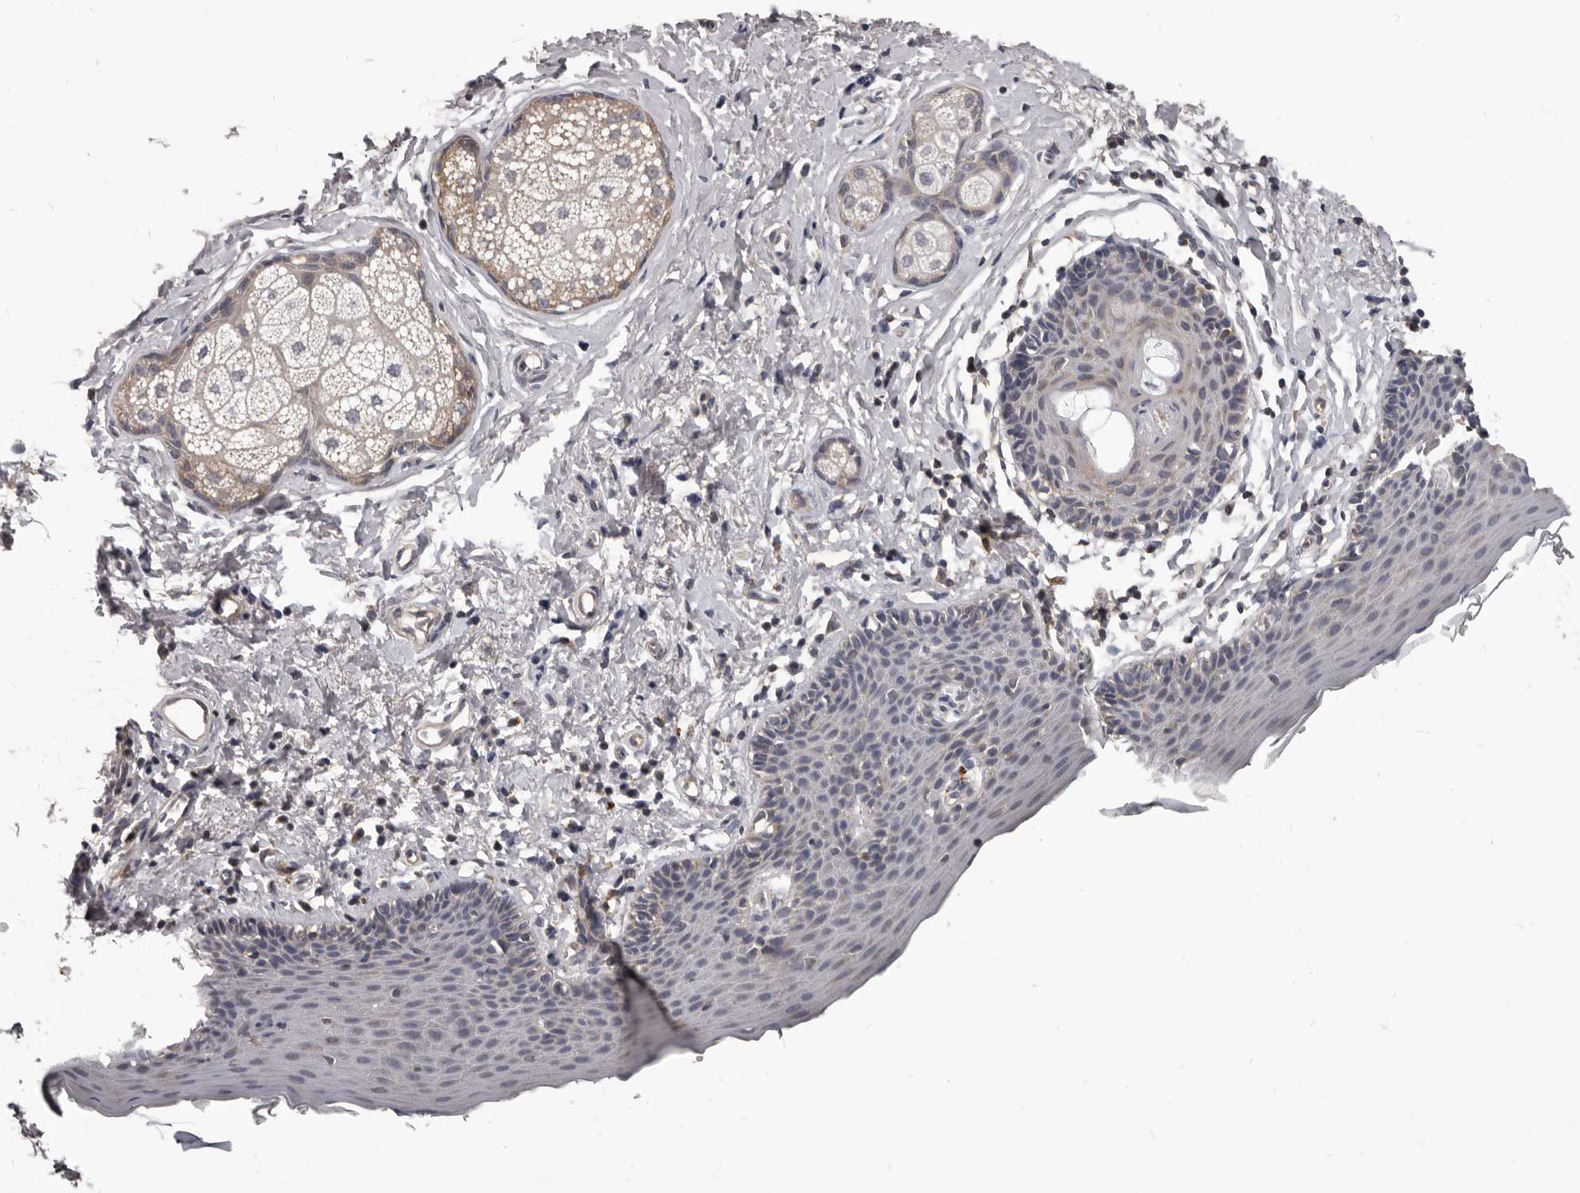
{"staining": {"intensity": "moderate", "quantity": "<25%", "location": "cytoplasmic/membranous"}, "tissue": "skin", "cell_type": "Epidermal cells", "image_type": "normal", "snomed": [{"axis": "morphology", "description": "Normal tissue, NOS"}, {"axis": "topography", "description": "Vulva"}], "caption": "Immunohistochemical staining of unremarkable human skin reveals low levels of moderate cytoplasmic/membranous expression in approximately <25% of epidermal cells. (Brightfield microscopy of DAB IHC at high magnification).", "gene": "ALDH5A1", "patient": {"sex": "female", "age": 66}}